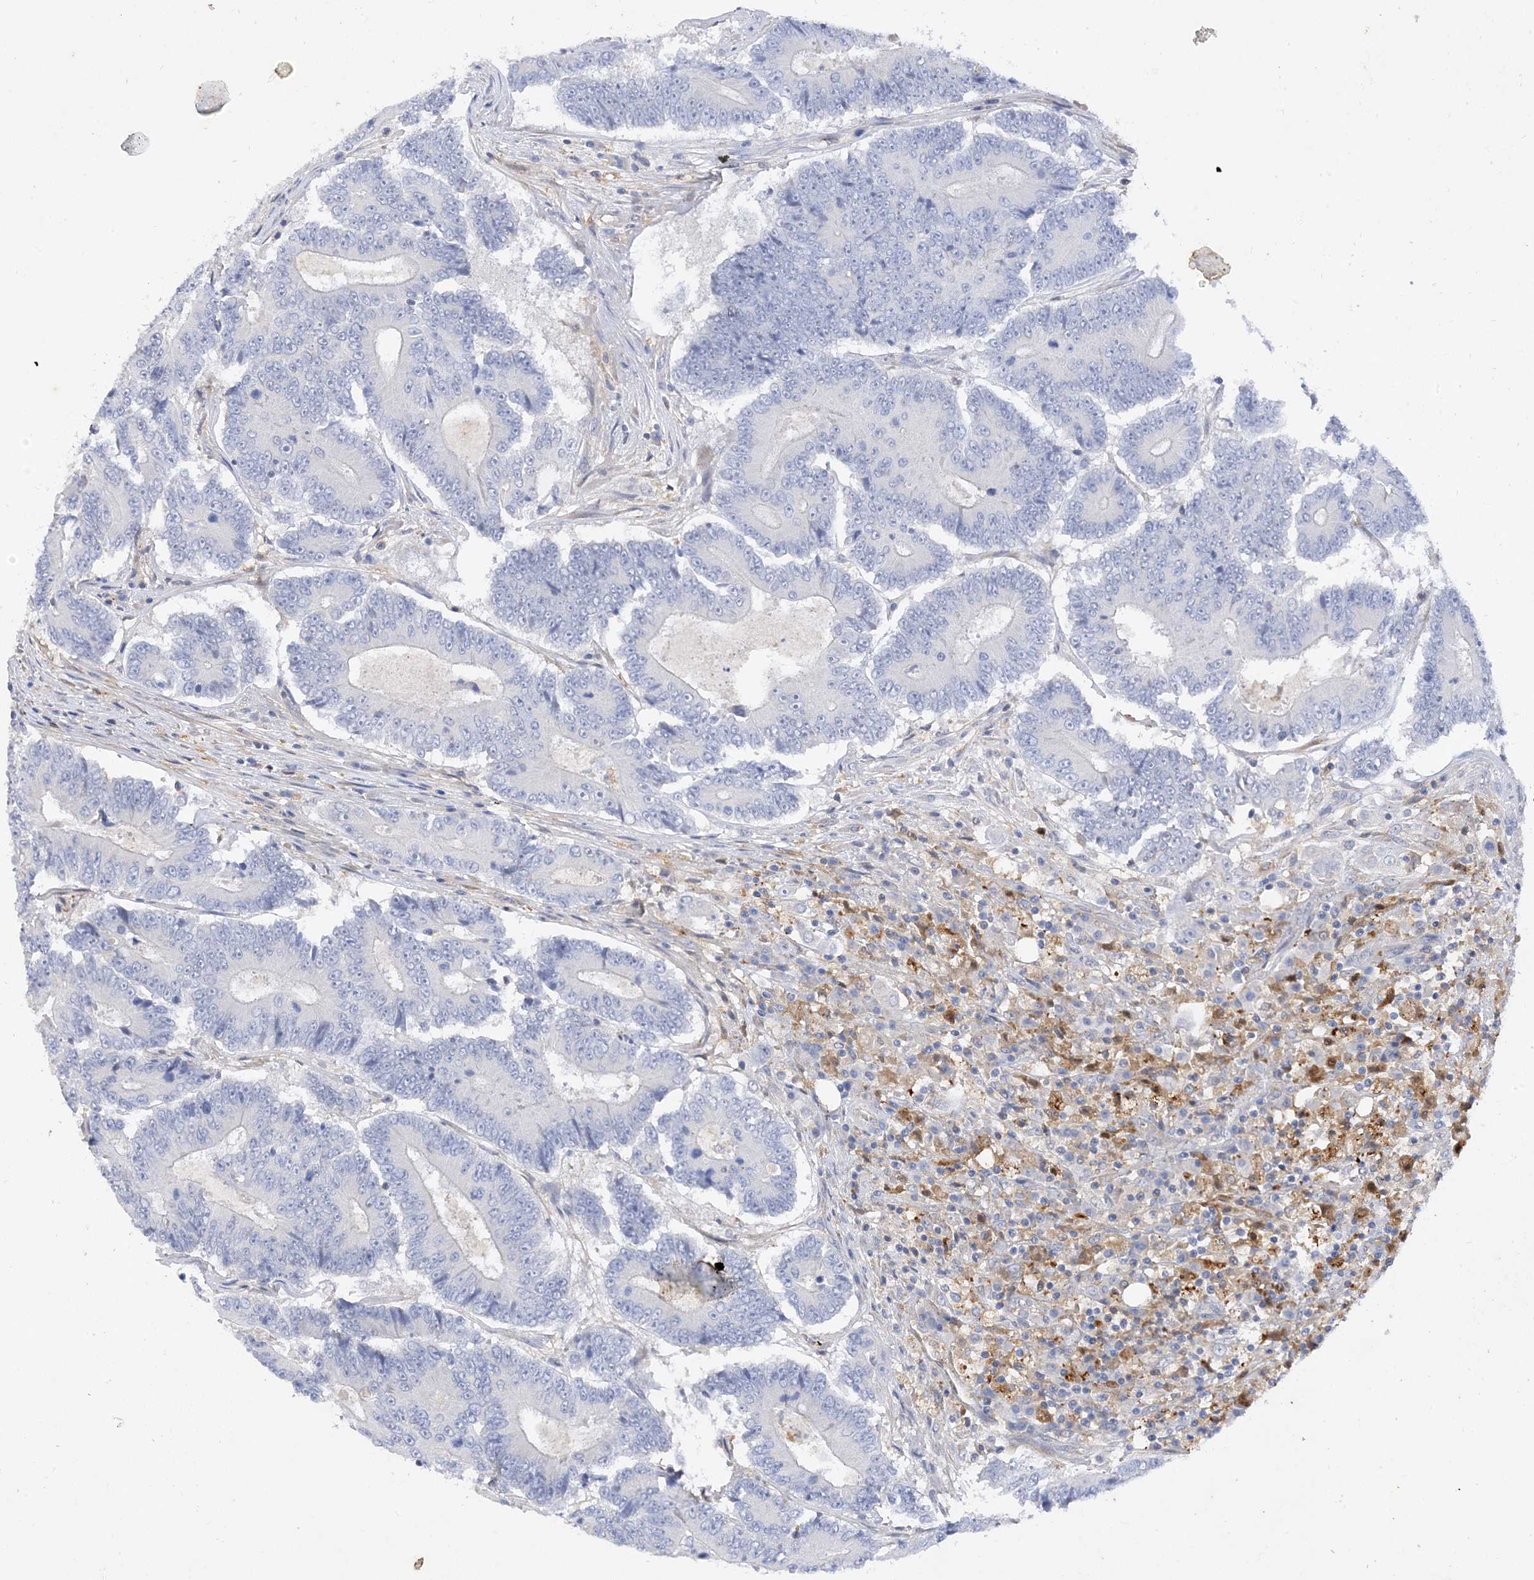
{"staining": {"intensity": "negative", "quantity": "none", "location": "none"}, "tissue": "colorectal cancer", "cell_type": "Tumor cells", "image_type": "cancer", "snomed": [{"axis": "morphology", "description": "Adenocarcinoma, NOS"}, {"axis": "topography", "description": "Colon"}], "caption": "Immunohistochemical staining of adenocarcinoma (colorectal) reveals no significant positivity in tumor cells.", "gene": "ARV1", "patient": {"sex": "male", "age": 83}}